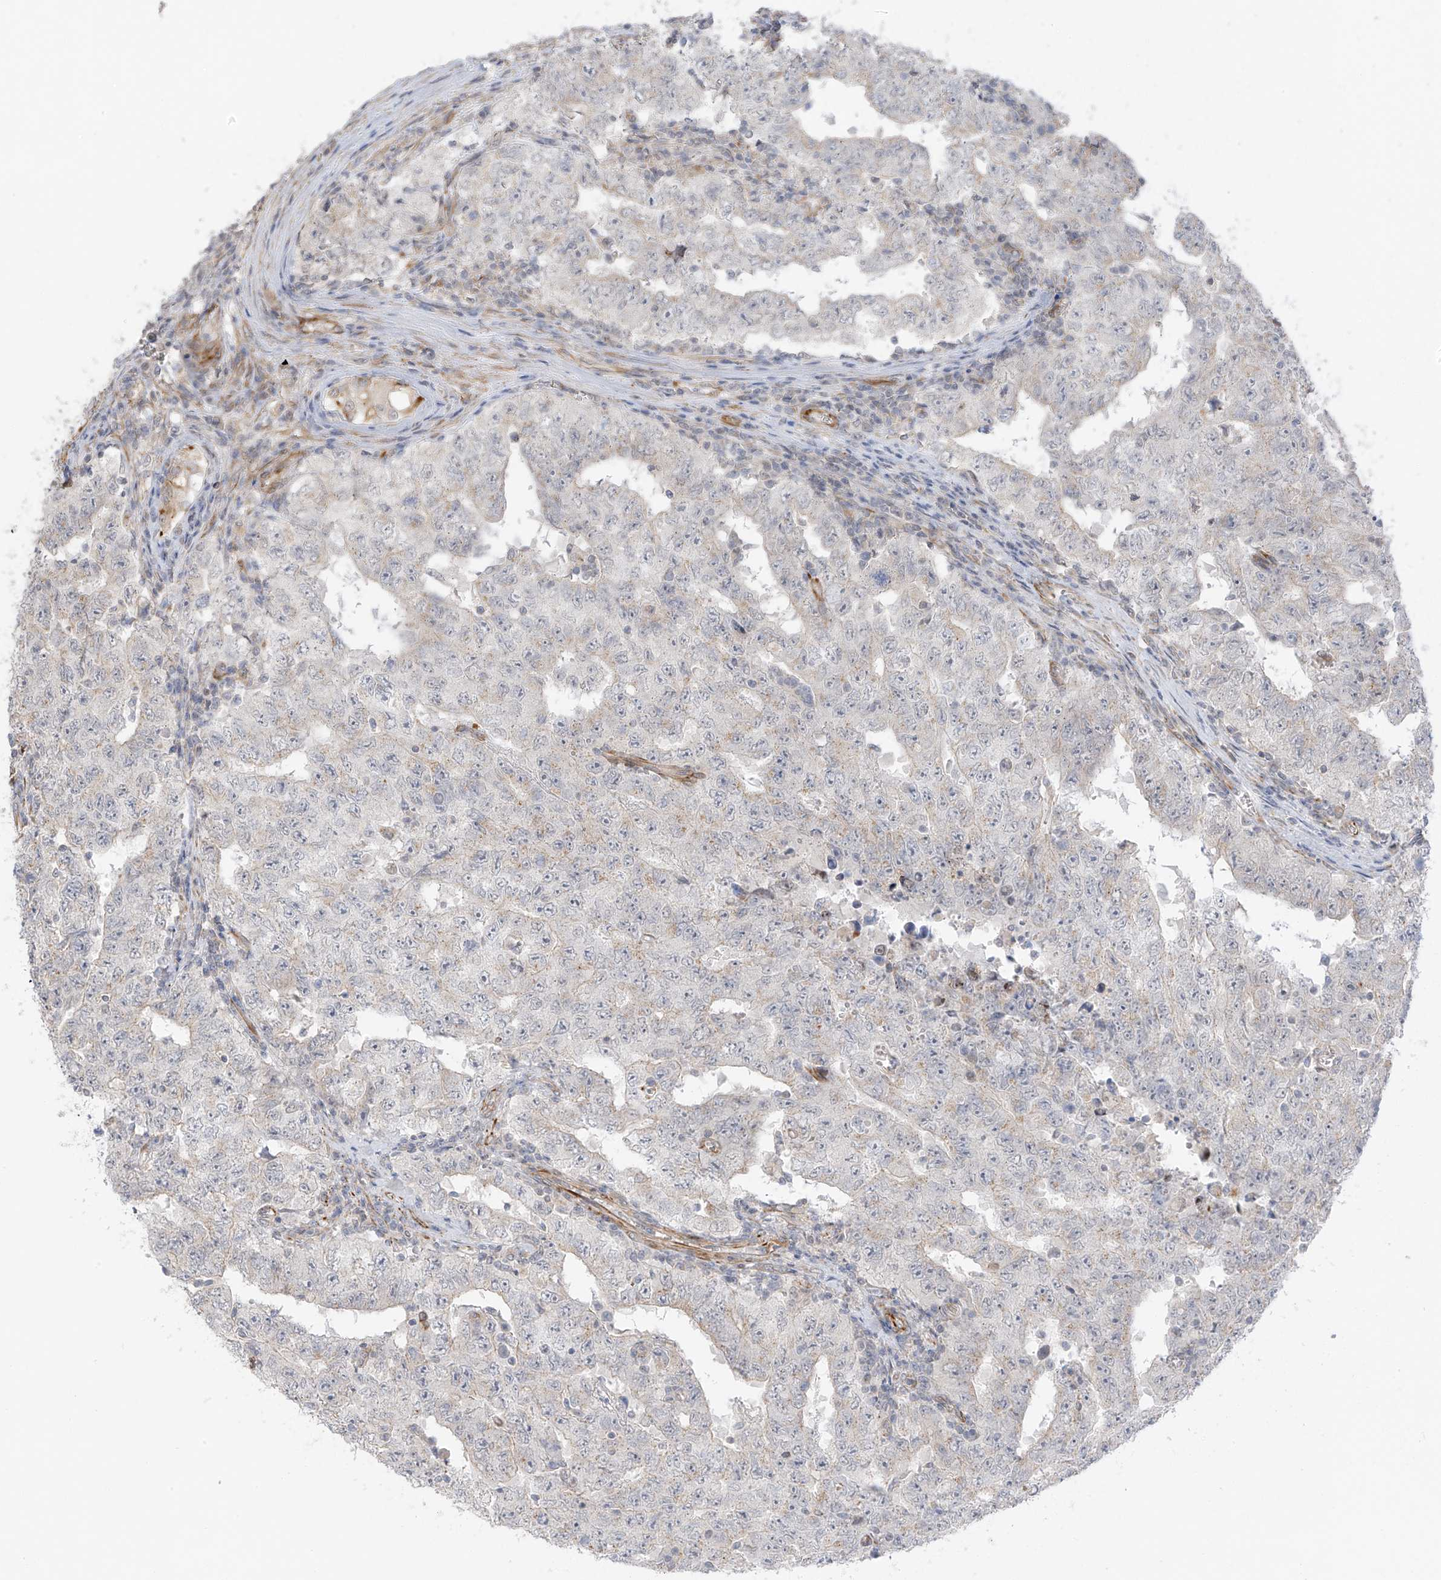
{"staining": {"intensity": "weak", "quantity": "<25%", "location": "cytoplasmic/membranous"}, "tissue": "testis cancer", "cell_type": "Tumor cells", "image_type": "cancer", "snomed": [{"axis": "morphology", "description": "Carcinoma, Embryonal, NOS"}, {"axis": "topography", "description": "Testis"}], "caption": "Immunohistochemistry (IHC) histopathology image of neoplastic tissue: testis cancer (embryonal carcinoma) stained with DAB demonstrates no significant protein positivity in tumor cells. The staining was performed using DAB to visualize the protein expression in brown, while the nuclei were stained in blue with hematoxylin (Magnification: 20x).", "gene": "HS6ST2", "patient": {"sex": "male", "age": 26}}